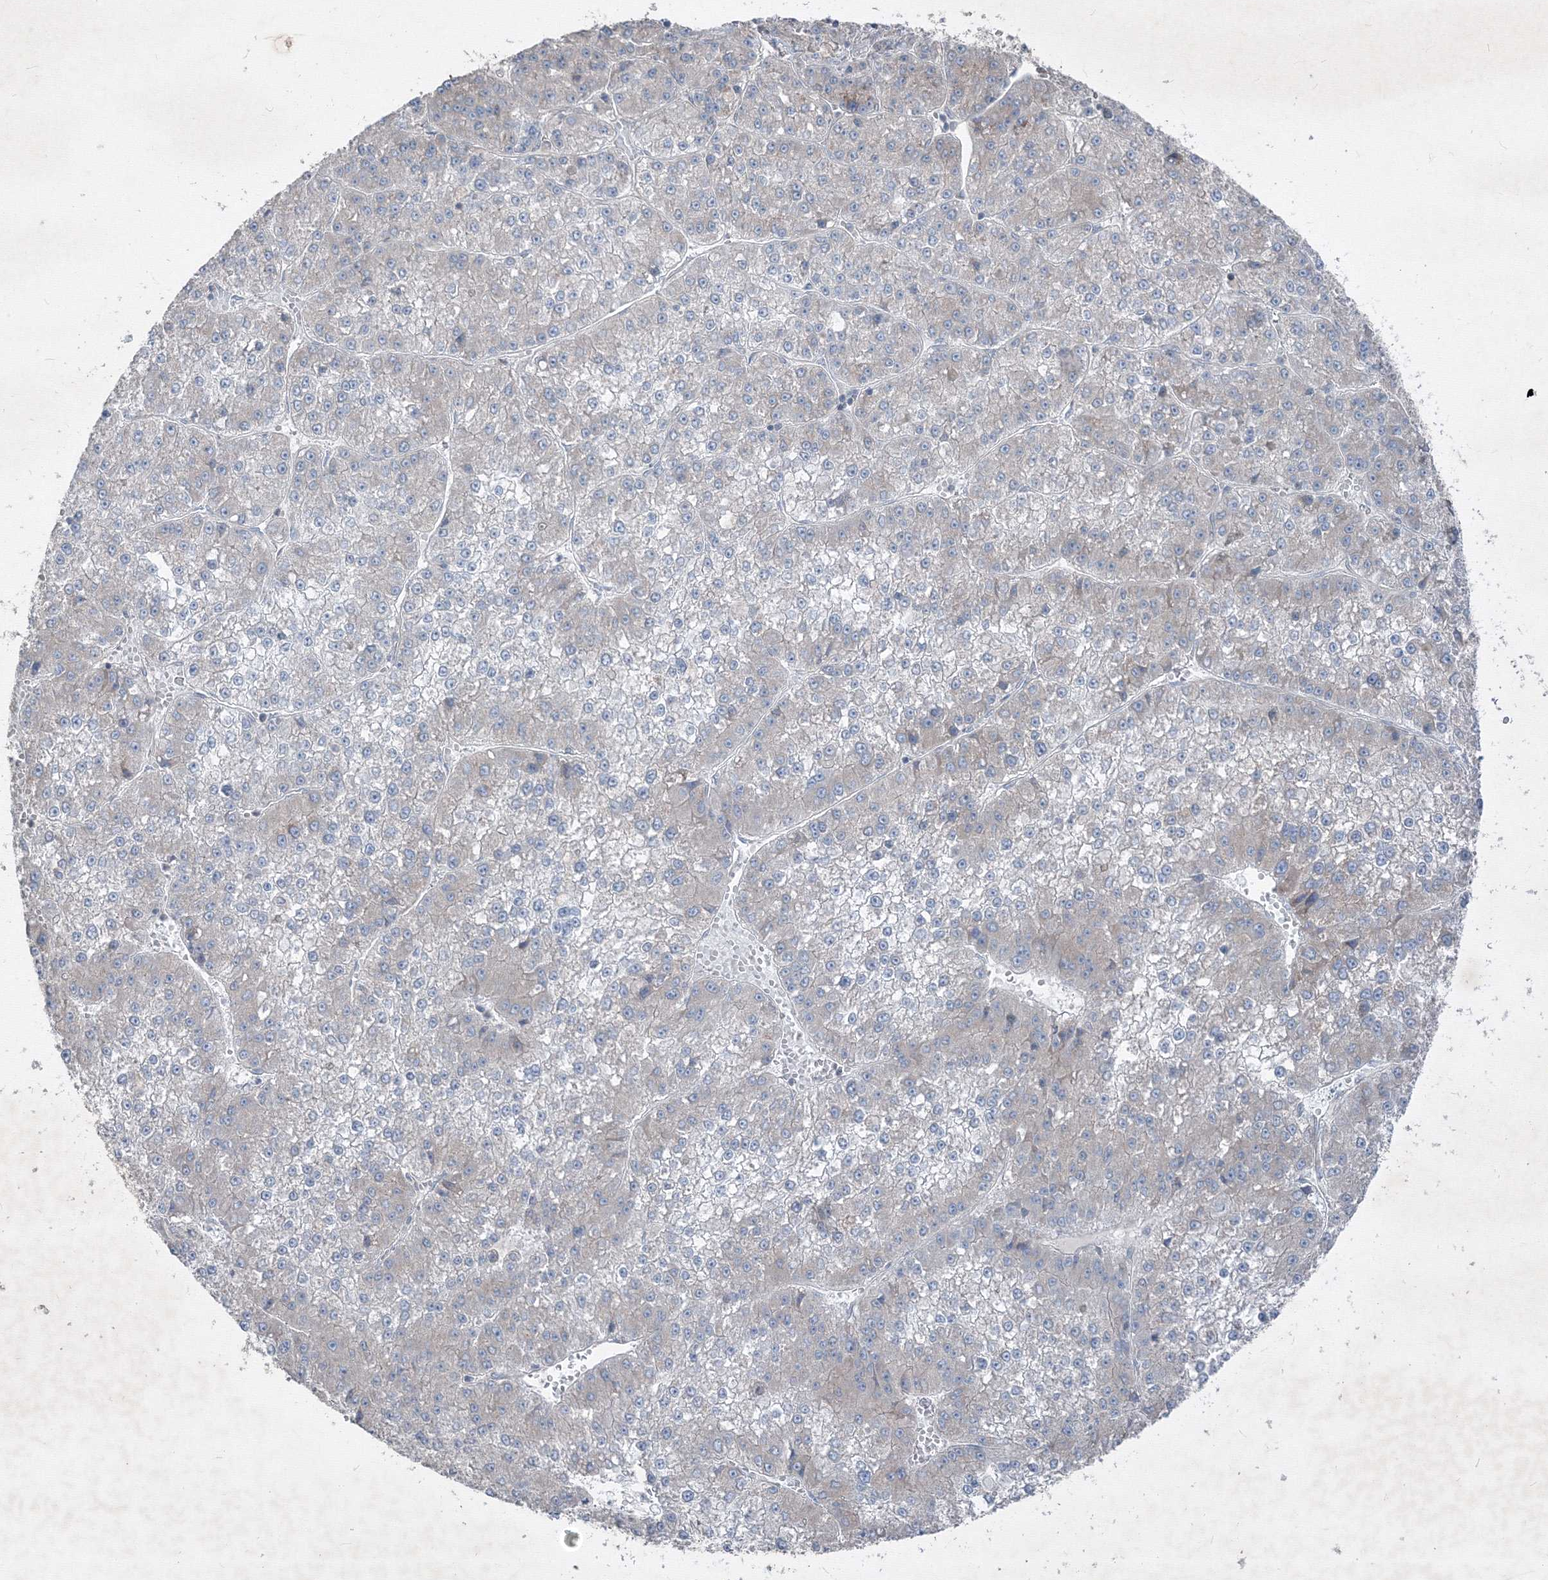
{"staining": {"intensity": "negative", "quantity": "none", "location": "none"}, "tissue": "liver cancer", "cell_type": "Tumor cells", "image_type": "cancer", "snomed": [{"axis": "morphology", "description": "Carcinoma, Hepatocellular, NOS"}, {"axis": "topography", "description": "Liver"}], "caption": "Tumor cells show no significant positivity in liver cancer (hepatocellular carcinoma).", "gene": "IFNAR1", "patient": {"sex": "female", "age": 73}}